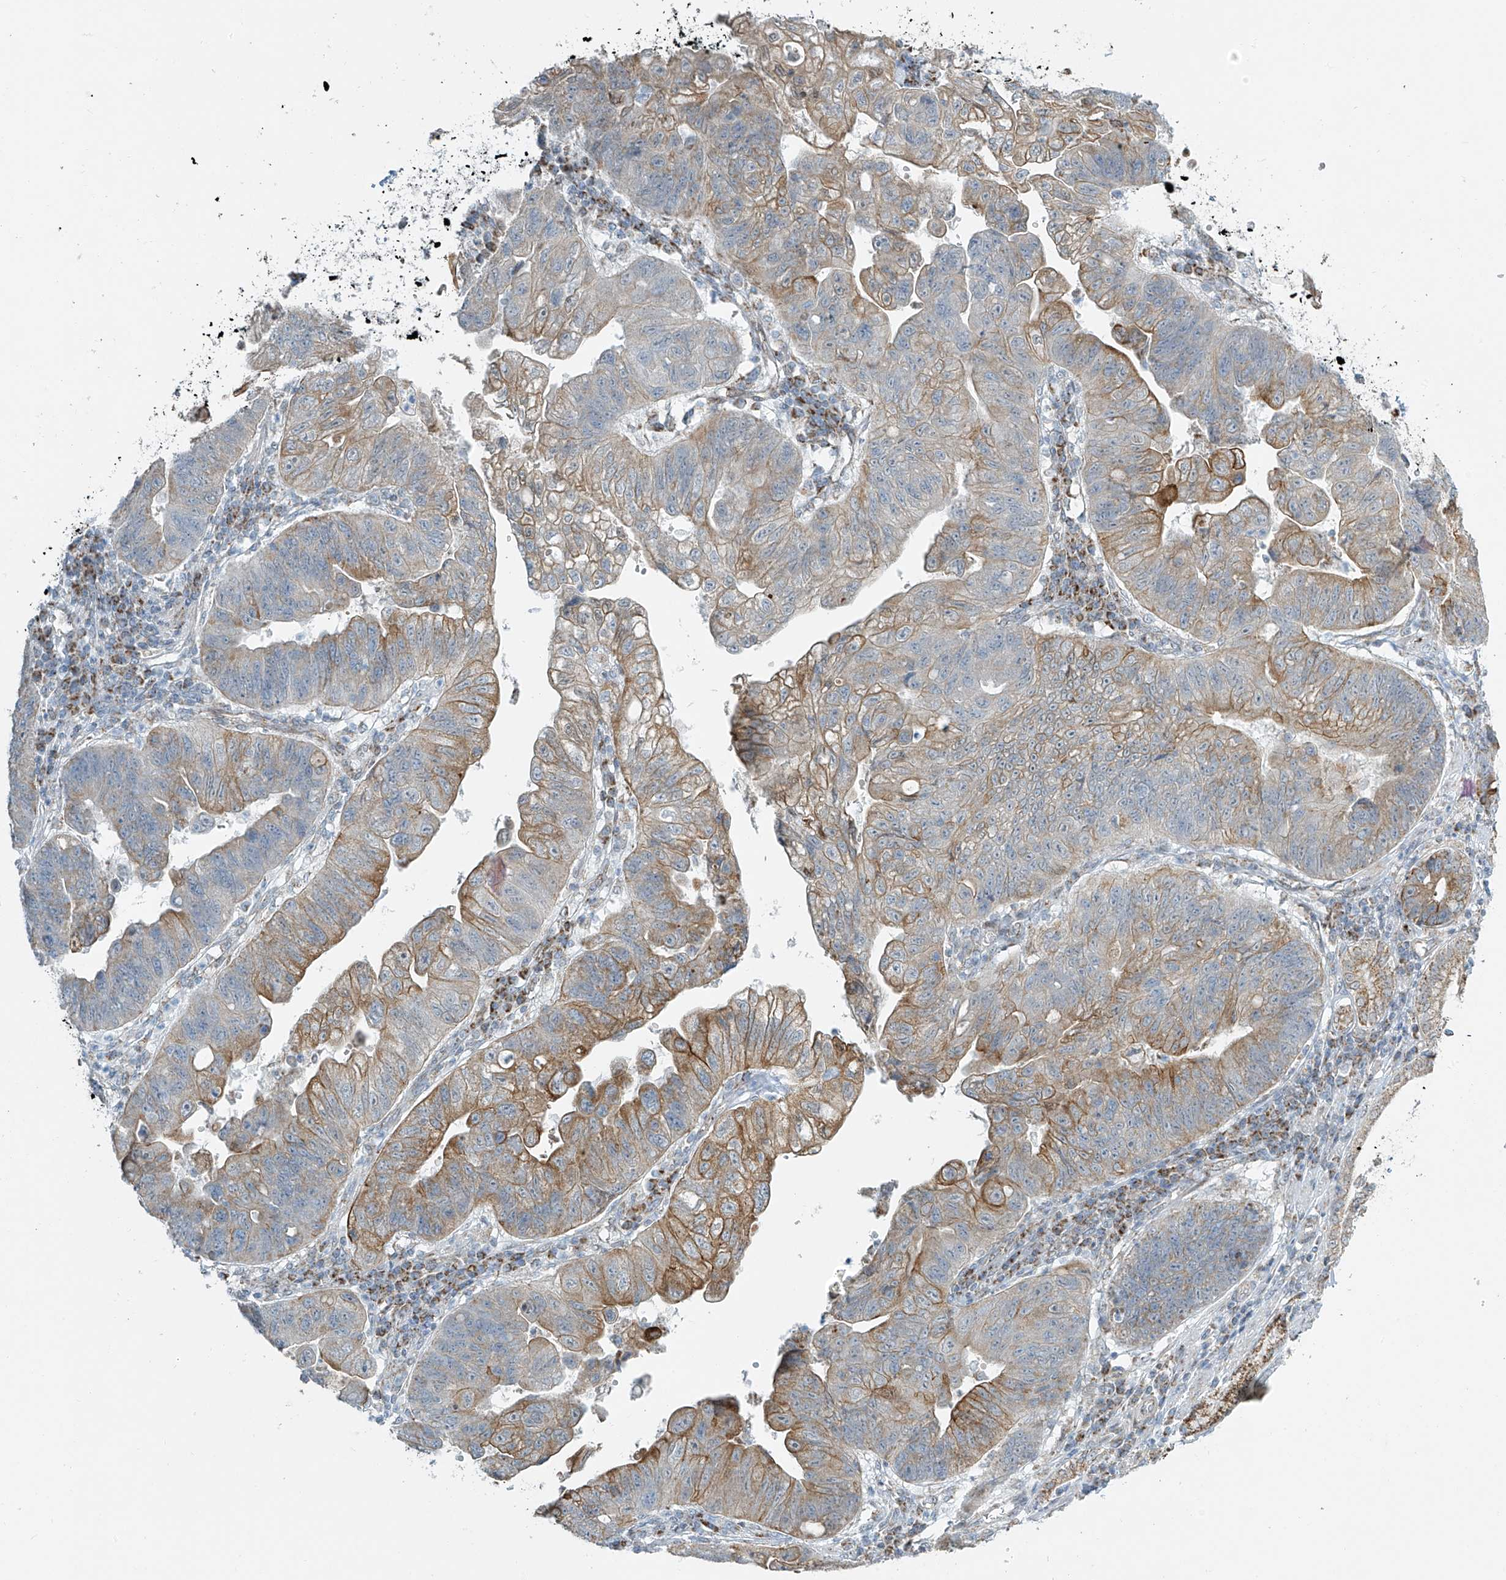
{"staining": {"intensity": "moderate", "quantity": ">75%", "location": "cytoplasmic/membranous"}, "tissue": "stomach cancer", "cell_type": "Tumor cells", "image_type": "cancer", "snomed": [{"axis": "morphology", "description": "Adenocarcinoma, NOS"}, {"axis": "topography", "description": "Stomach"}], "caption": "Adenocarcinoma (stomach) stained with DAB (3,3'-diaminobenzidine) IHC shows medium levels of moderate cytoplasmic/membranous positivity in approximately >75% of tumor cells. The staining was performed using DAB (3,3'-diaminobenzidine) to visualize the protein expression in brown, while the nuclei were stained in blue with hematoxylin (Magnification: 20x).", "gene": "SMDT1", "patient": {"sex": "male", "age": 59}}